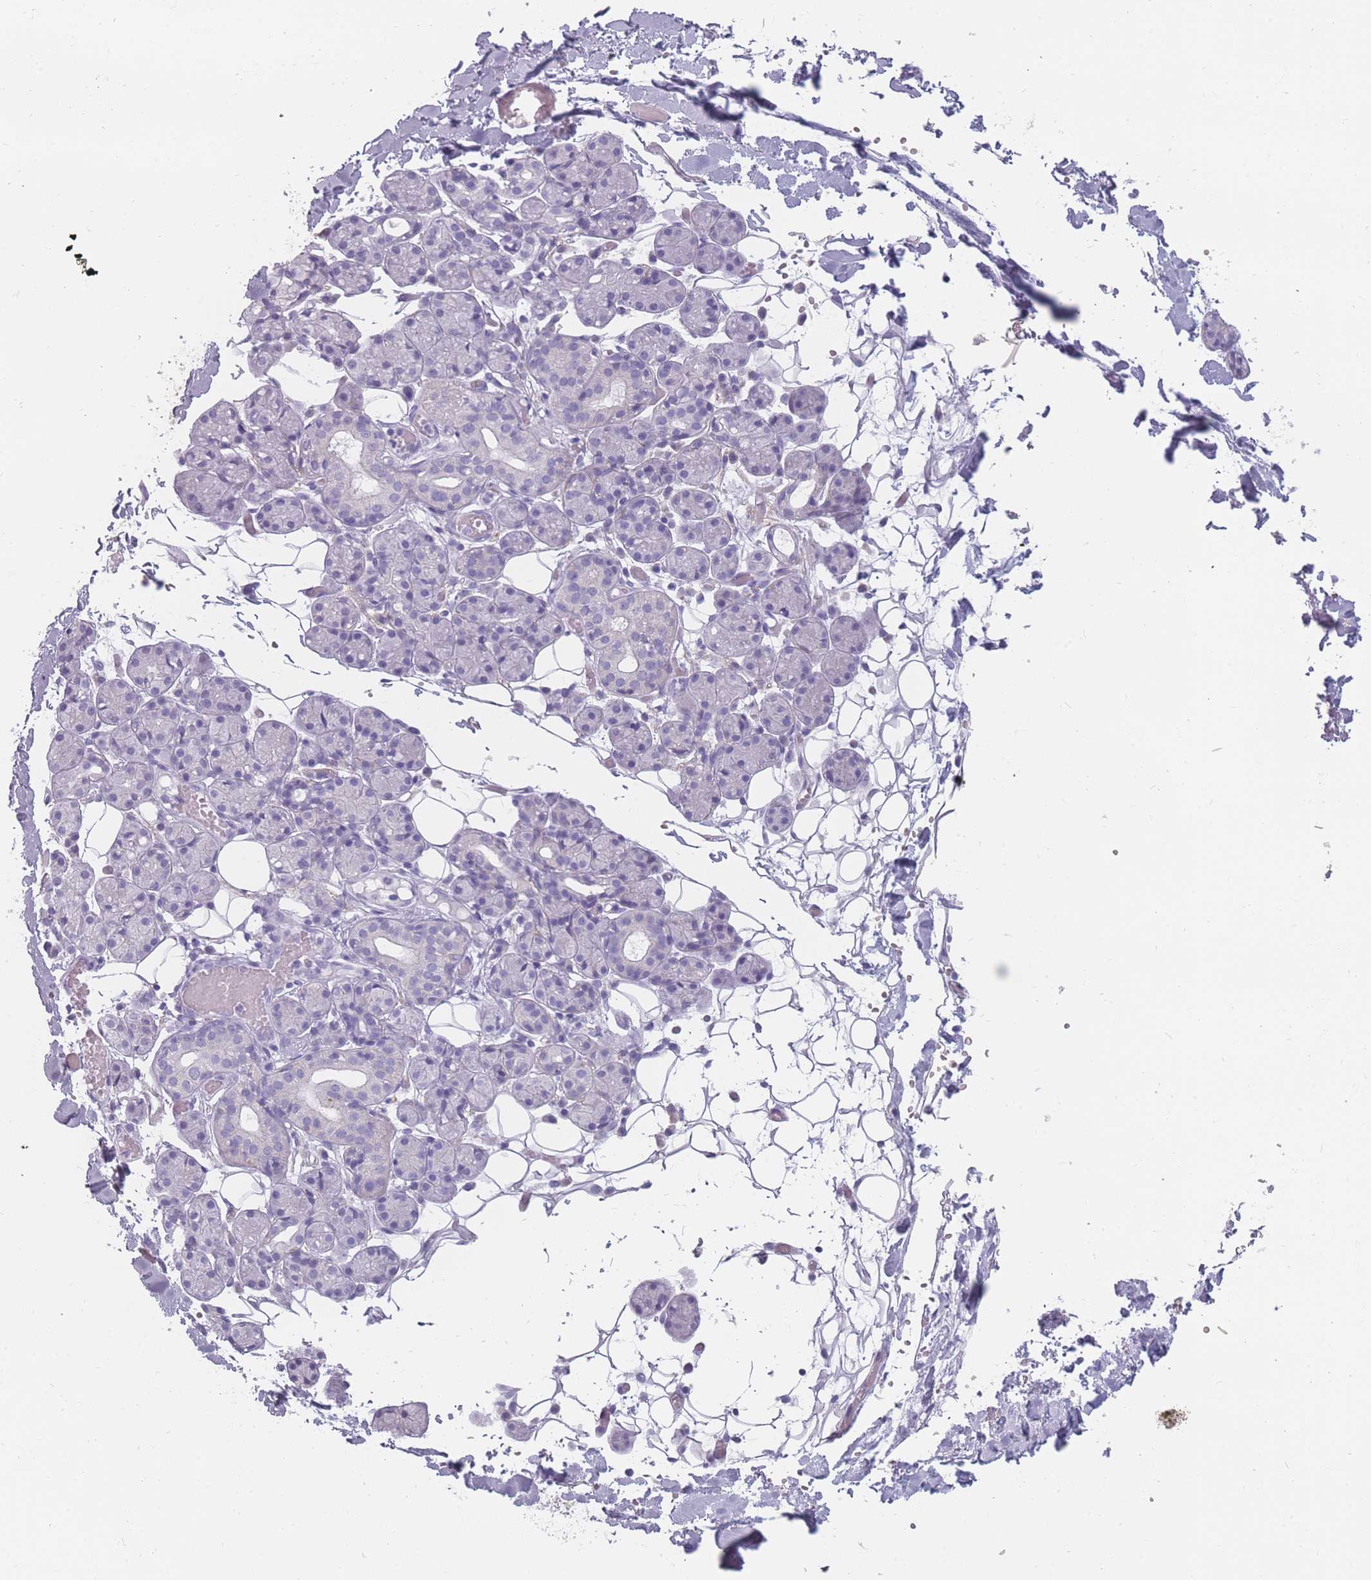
{"staining": {"intensity": "negative", "quantity": "none", "location": "none"}, "tissue": "salivary gland", "cell_type": "Glandular cells", "image_type": "normal", "snomed": [{"axis": "morphology", "description": "Normal tissue, NOS"}, {"axis": "topography", "description": "Salivary gland"}], "caption": "The image demonstrates no staining of glandular cells in benign salivary gland.", "gene": "PPFIA3", "patient": {"sex": "male", "age": 63}}